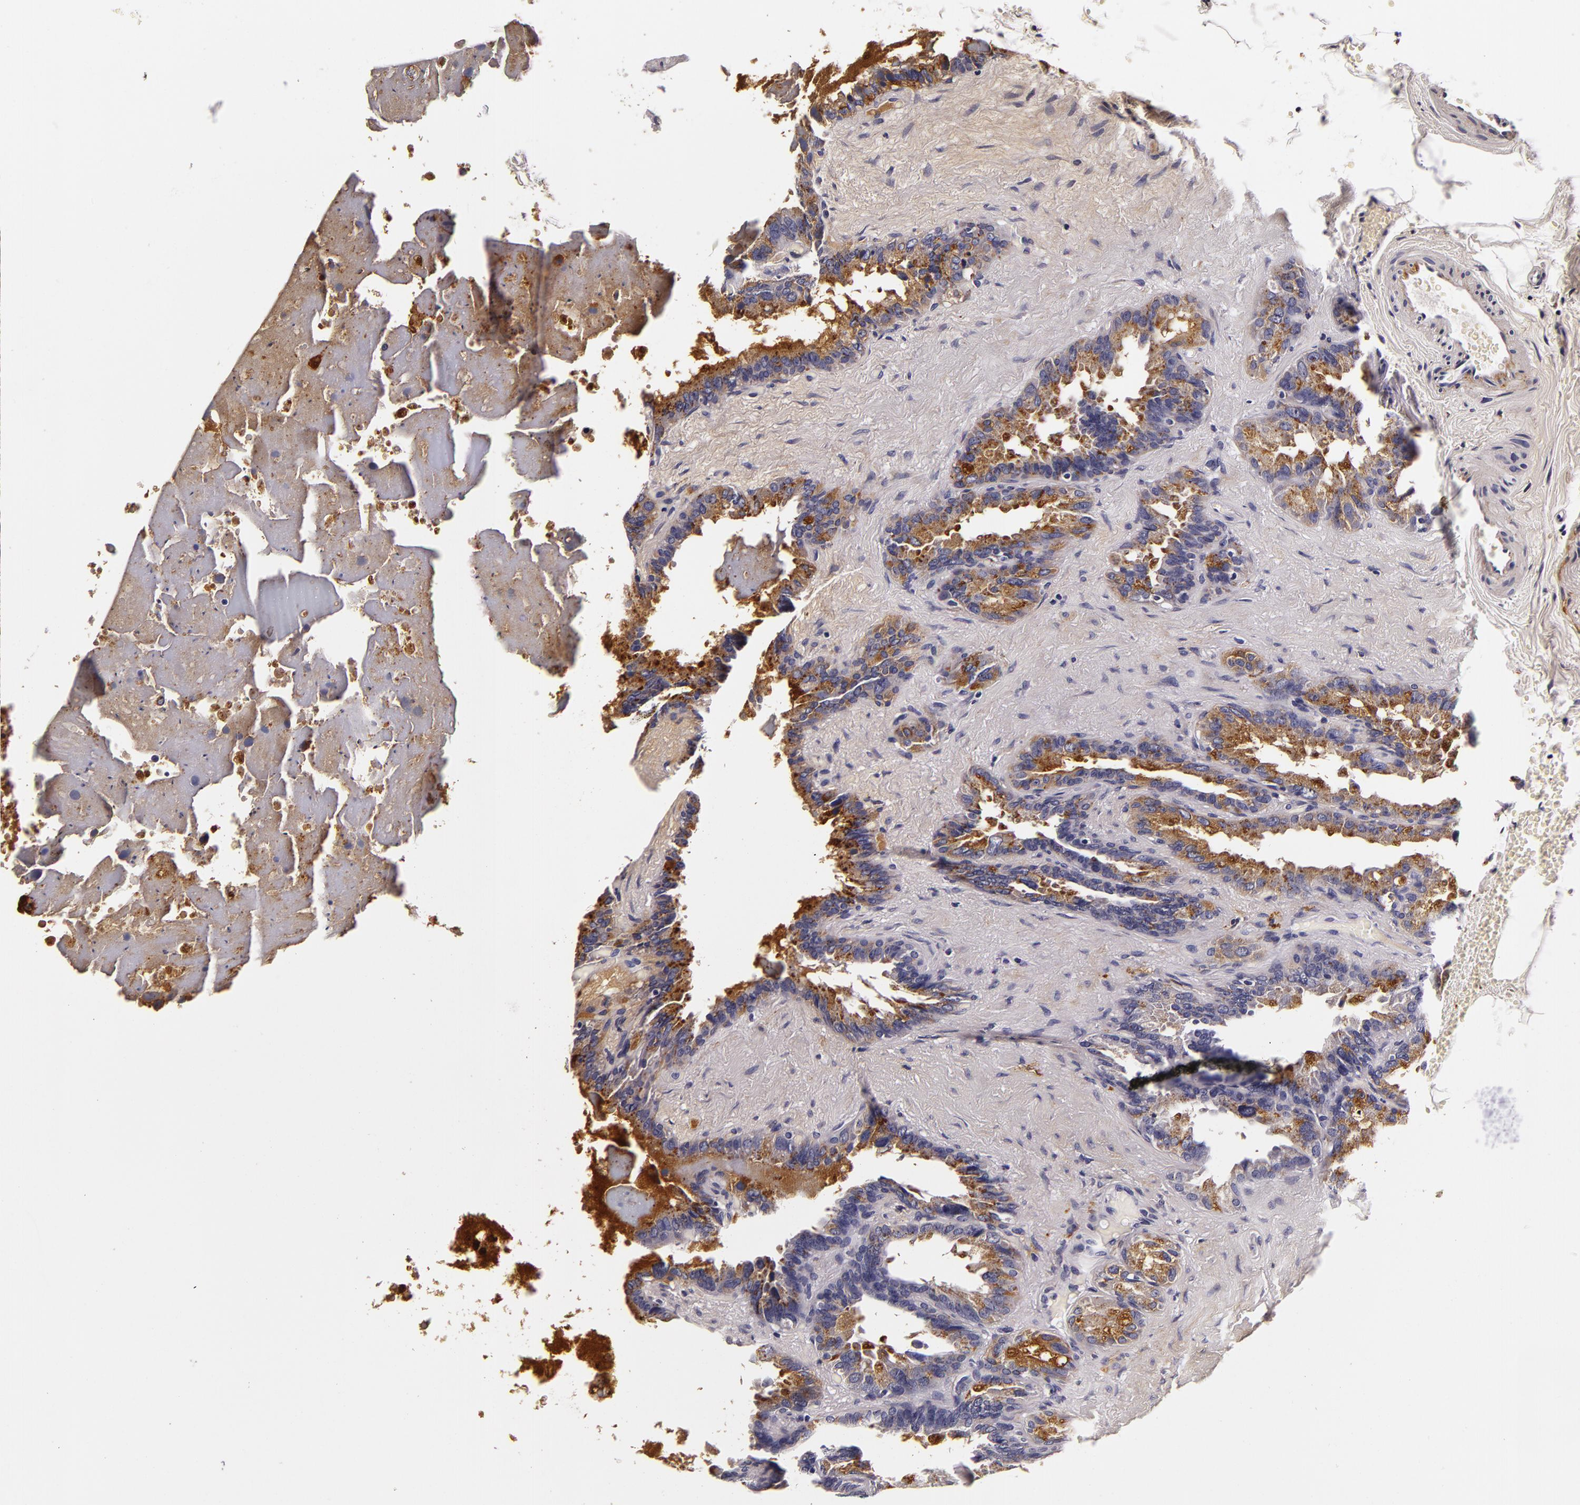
{"staining": {"intensity": "strong", "quantity": "25%-75%", "location": "cytoplasmic/membranous"}, "tissue": "seminal vesicle", "cell_type": "Glandular cells", "image_type": "normal", "snomed": [{"axis": "morphology", "description": "Normal tissue, NOS"}, {"axis": "topography", "description": "Prostate"}, {"axis": "topography", "description": "Seminal veicle"}], "caption": "Seminal vesicle stained with a brown dye displays strong cytoplasmic/membranous positive positivity in about 25%-75% of glandular cells.", "gene": "LGALS3BP", "patient": {"sex": "male", "age": 63}}